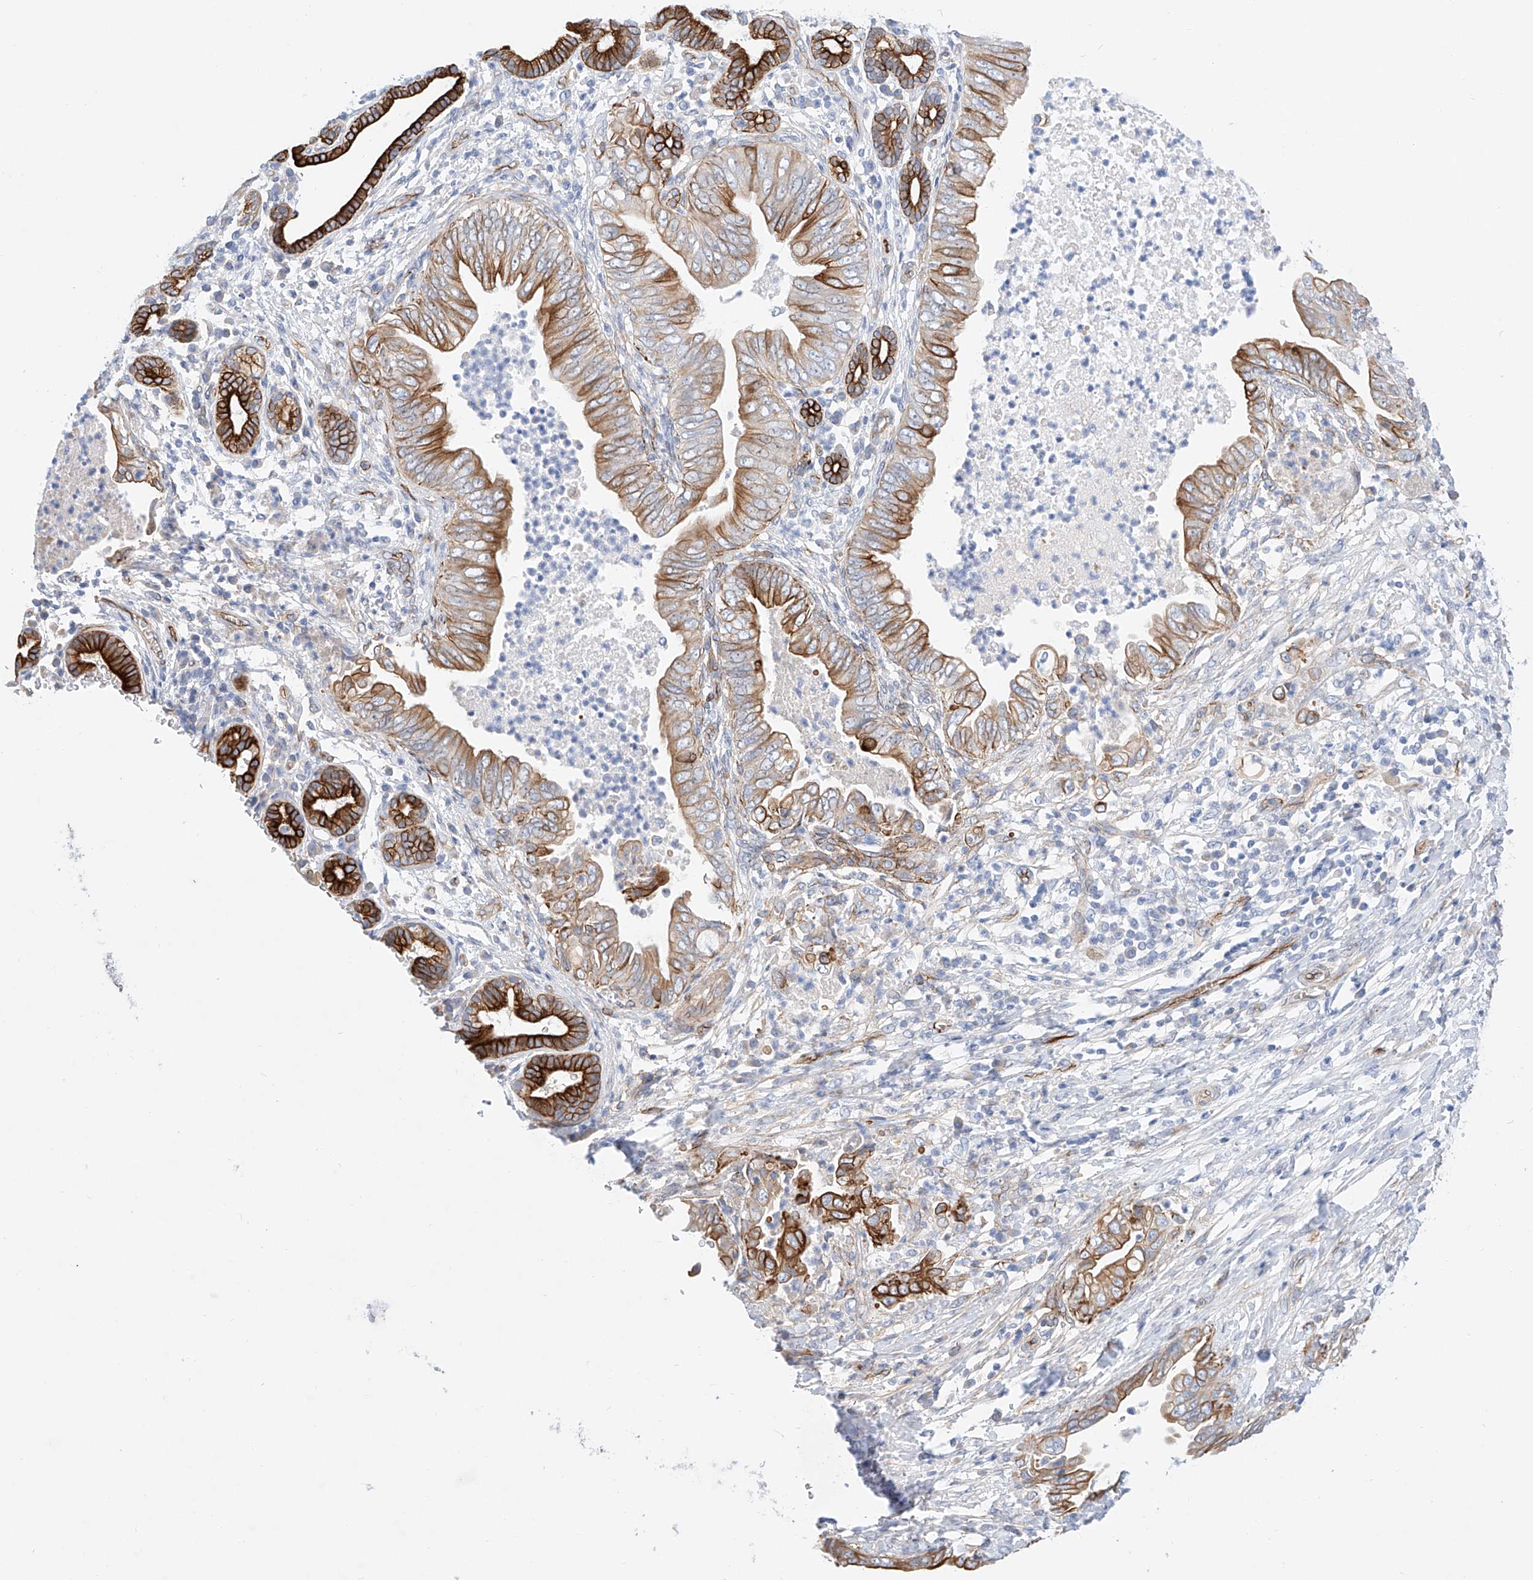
{"staining": {"intensity": "strong", "quantity": "25%-75%", "location": "cytoplasmic/membranous"}, "tissue": "pancreatic cancer", "cell_type": "Tumor cells", "image_type": "cancer", "snomed": [{"axis": "morphology", "description": "Adenocarcinoma, NOS"}, {"axis": "topography", "description": "Pancreas"}], "caption": "A histopathology image showing strong cytoplasmic/membranous positivity in approximately 25%-75% of tumor cells in pancreatic adenocarcinoma, as visualized by brown immunohistochemical staining.", "gene": "SBSPON", "patient": {"sex": "male", "age": 75}}